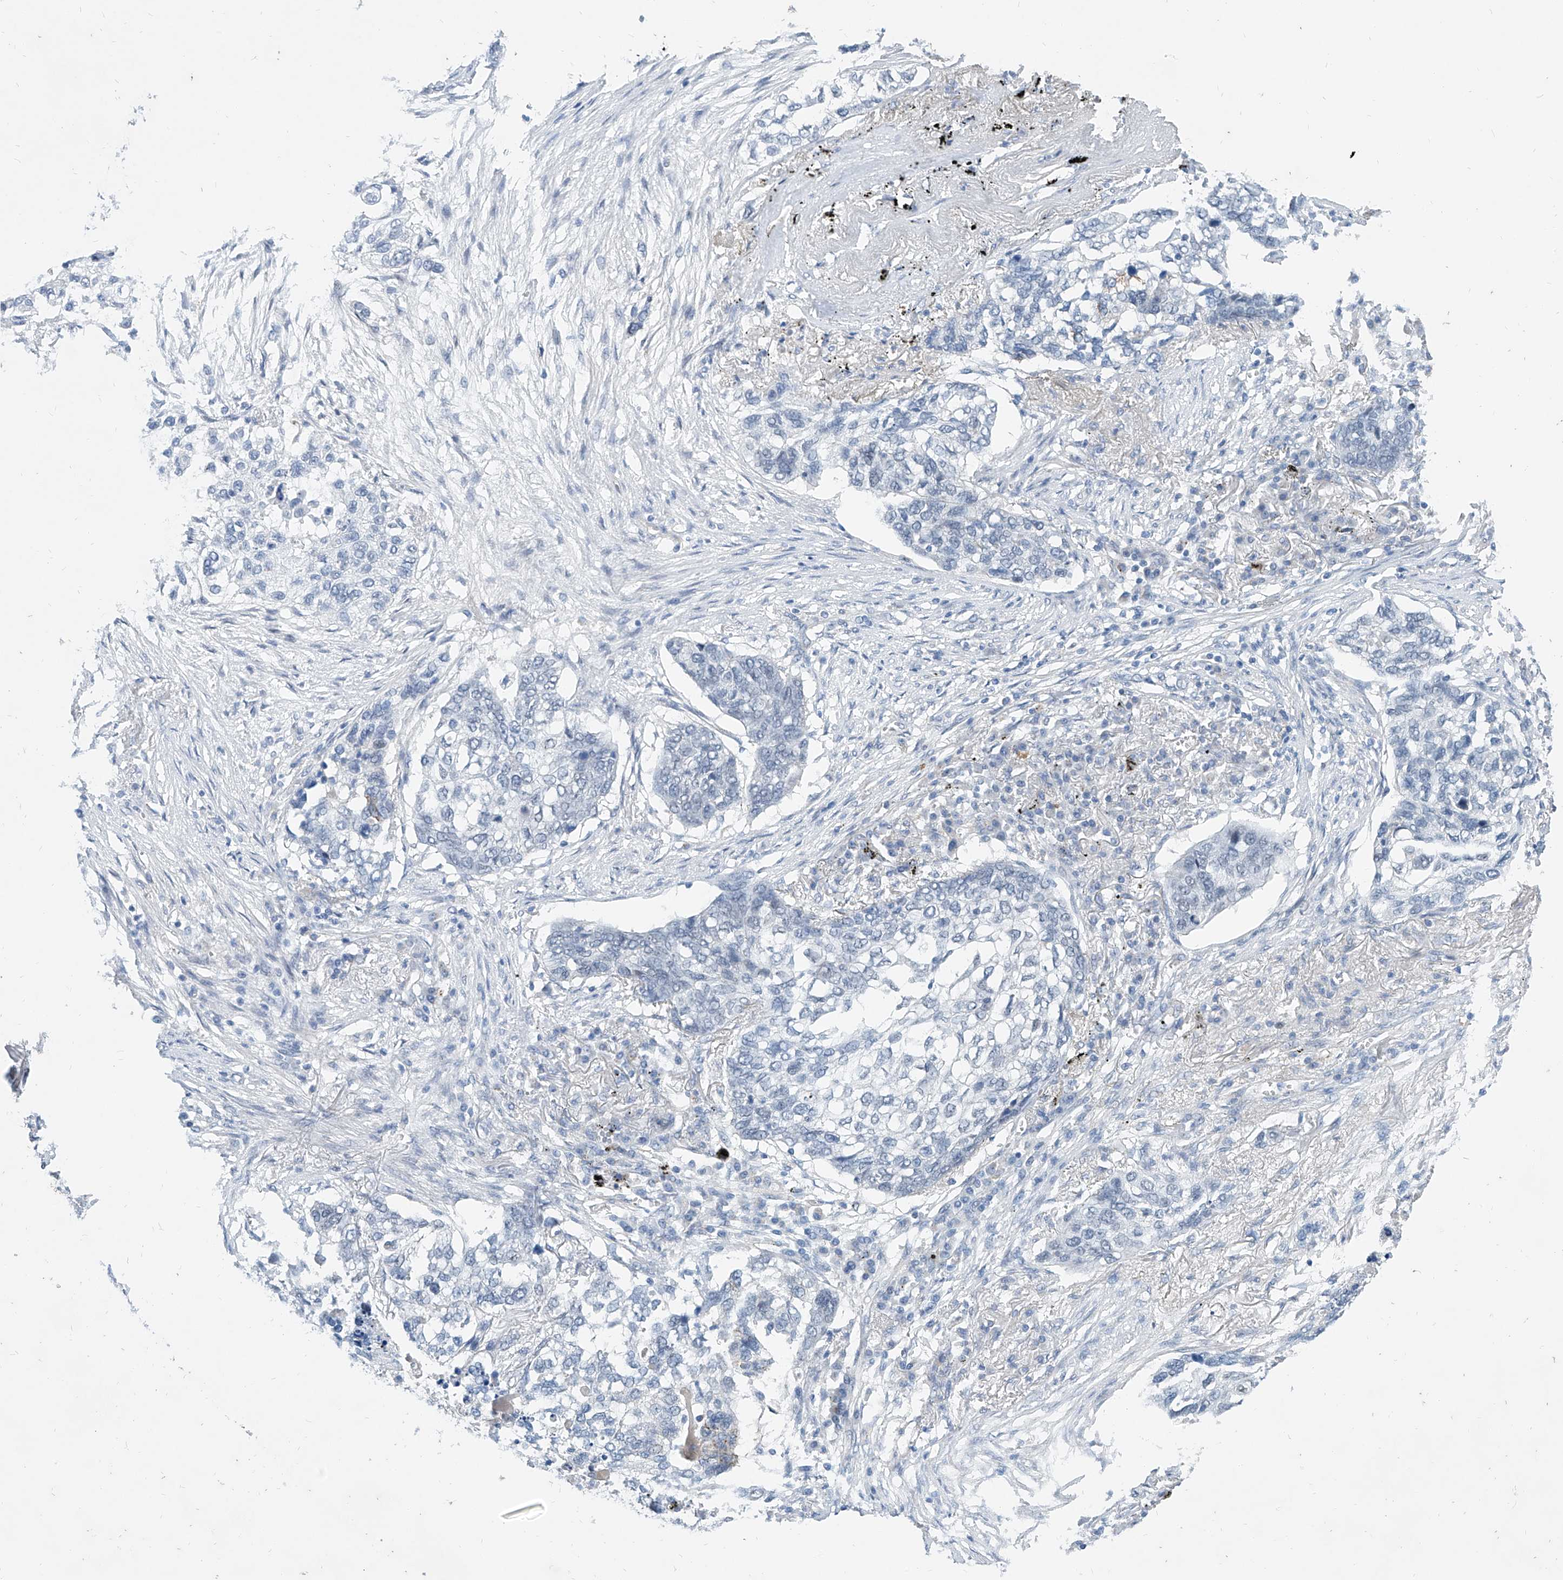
{"staining": {"intensity": "negative", "quantity": "none", "location": "none"}, "tissue": "lung cancer", "cell_type": "Tumor cells", "image_type": "cancer", "snomed": [{"axis": "morphology", "description": "Squamous cell carcinoma, NOS"}, {"axis": "topography", "description": "Lung"}], "caption": "Immunohistochemistry (IHC) of human squamous cell carcinoma (lung) reveals no positivity in tumor cells. (IHC, brightfield microscopy, high magnification).", "gene": "BPTF", "patient": {"sex": "female", "age": 63}}